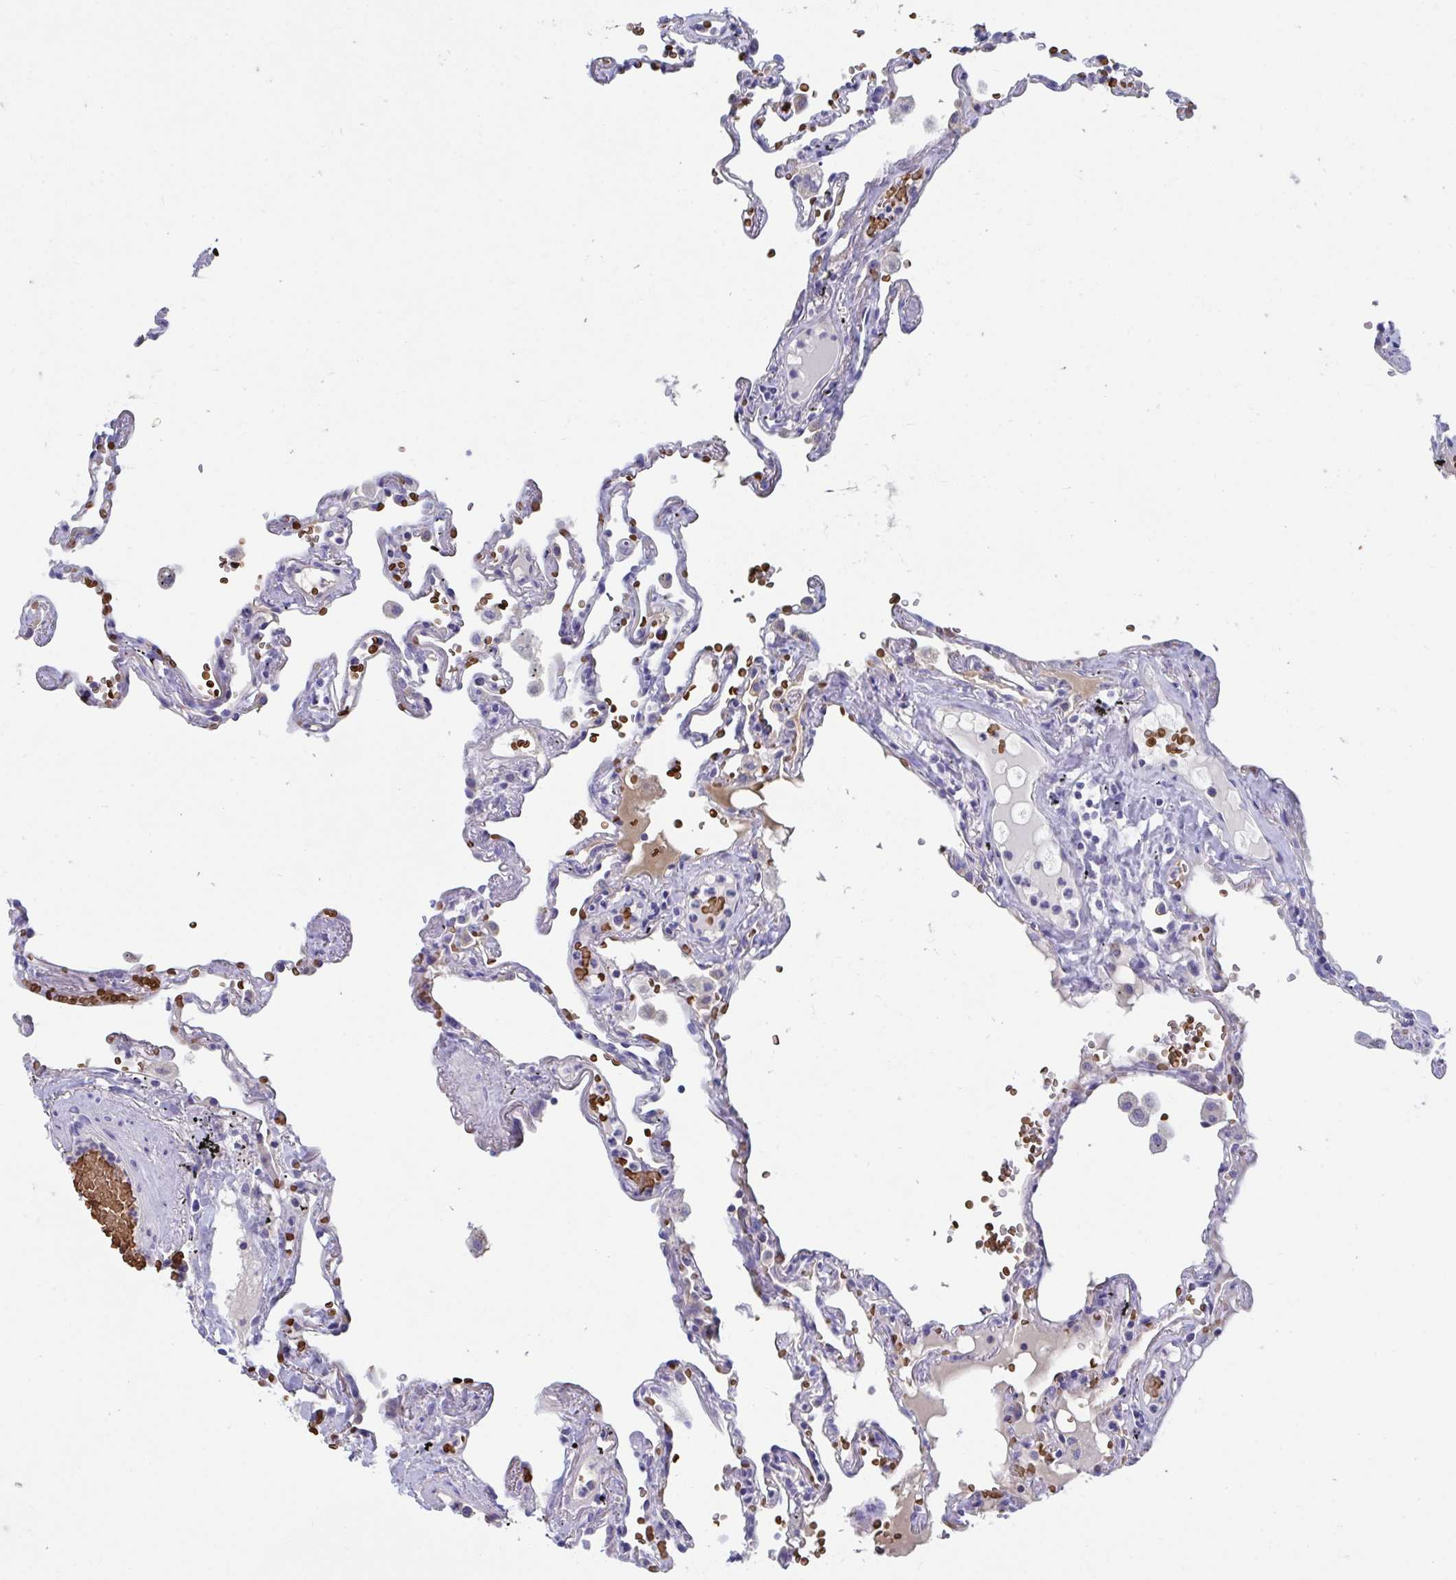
{"staining": {"intensity": "moderate", "quantity": "<25%", "location": "cytoplasmic/membranous"}, "tissue": "lung", "cell_type": "Alveolar cells", "image_type": "normal", "snomed": [{"axis": "morphology", "description": "Normal tissue, NOS"}, {"axis": "topography", "description": "Lung"}], "caption": "Immunohistochemical staining of benign lung displays low levels of moderate cytoplasmic/membranous staining in about <25% of alveolar cells. (DAB IHC, brown staining for protein, blue staining for nuclei).", "gene": "TTC30A", "patient": {"sex": "female", "age": 67}}